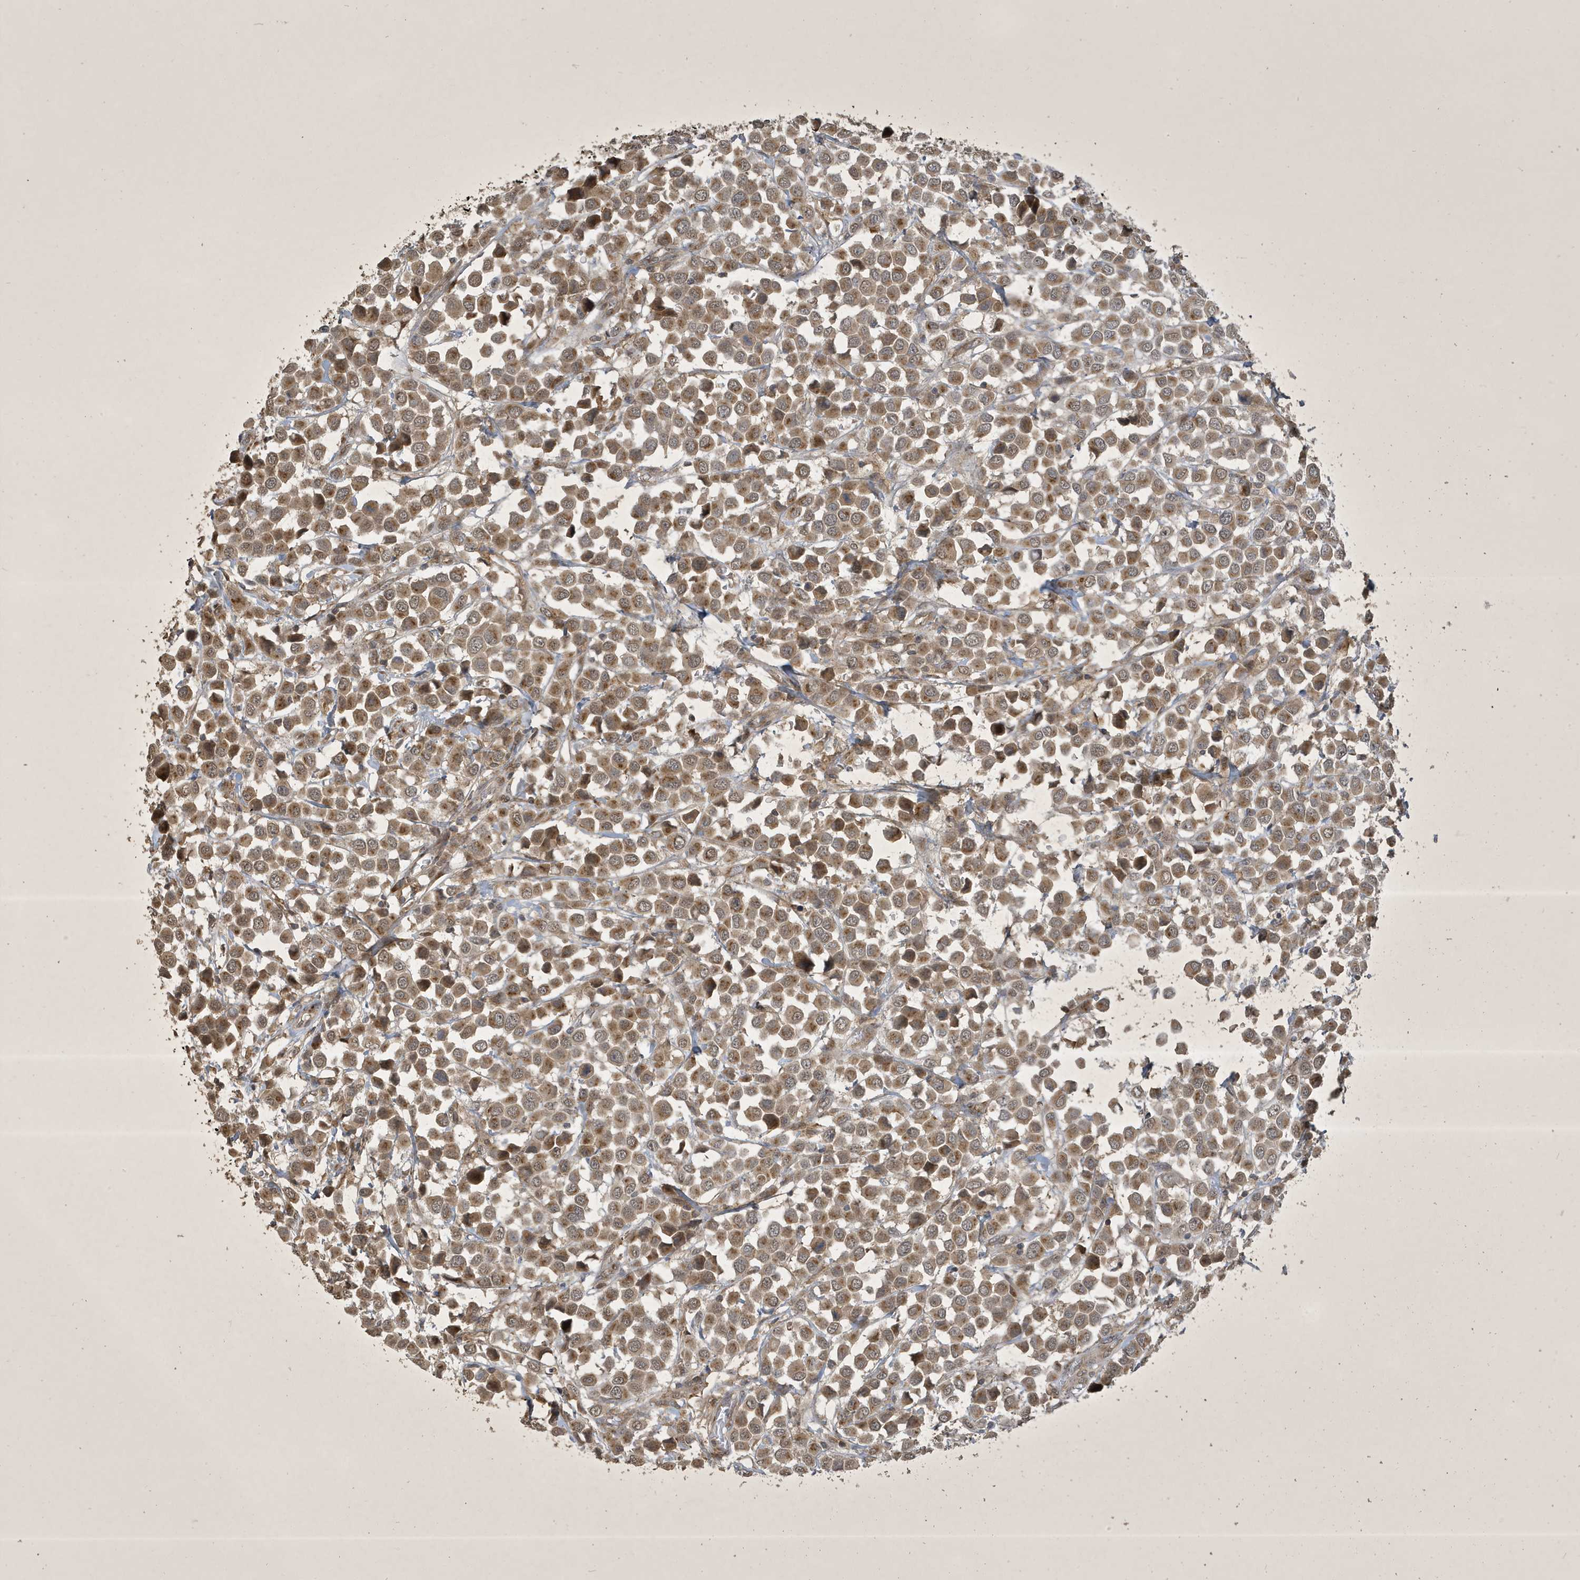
{"staining": {"intensity": "moderate", "quantity": ">75%", "location": "cytoplasmic/membranous"}, "tissue": "breast cancer", "cell_type": "Tumor cells", "image_type": "cancer", "snomed": [{"axis": "morphology", "description": "Duct carcinoma"}, {"axis": "topography", "description": "Breast"}], "caption": "Tumor cells exhibit medium levels of moderate cytoplasmic/membranous staining in about >75% of cells in human infiltrating ductal carcinoma (breast). (brown staining indicates protein expression, while blue staining denotes nuclei).", "gene": "STX10", "patient": {"sex": "female", "age": 61}}